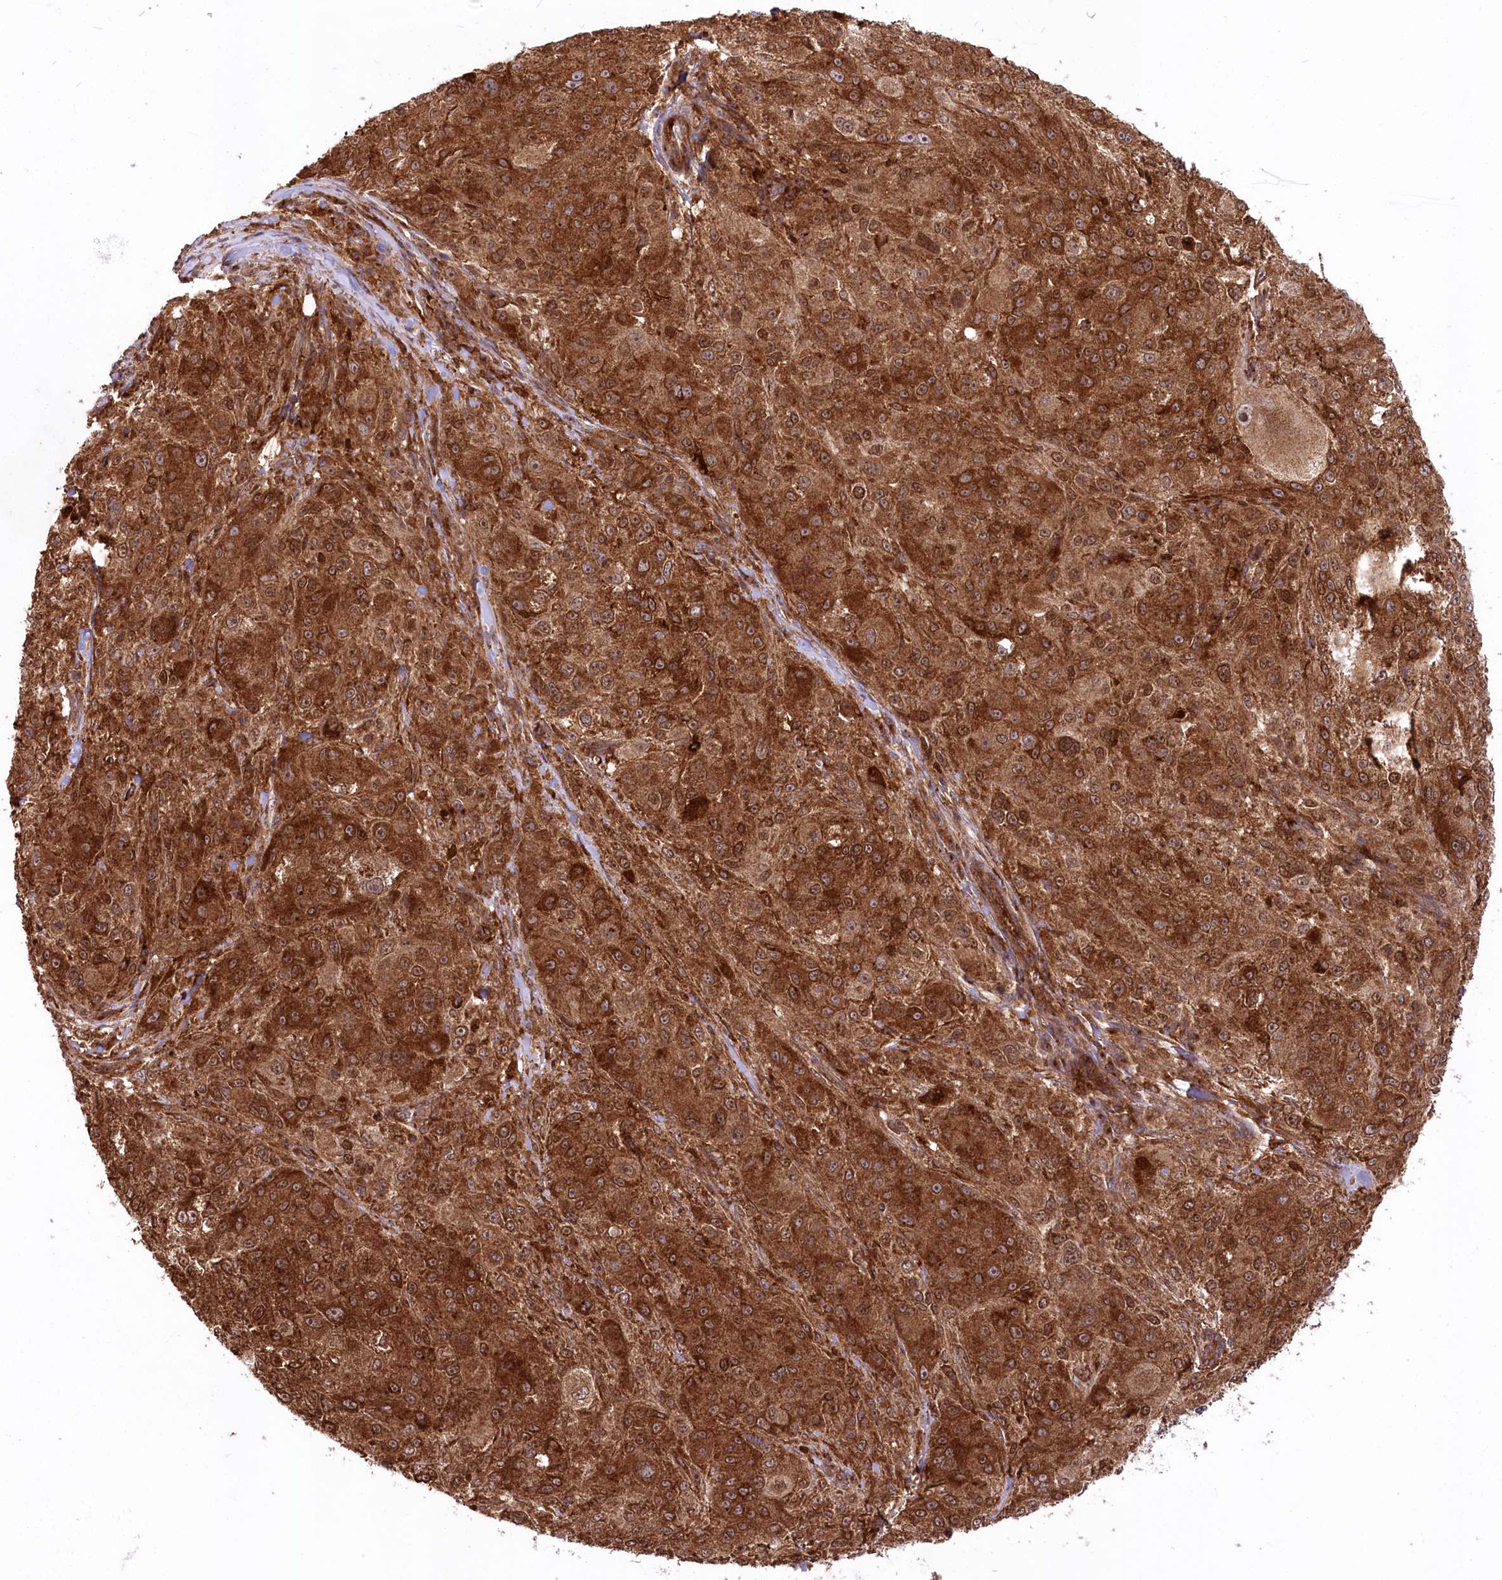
{"staining": {"intensity": "strong", "quantity": ">75%", "location": "cytoplasmic/membranous"}, "tissue": "melanoma", "cell_type": "Tumor cells", "image_type": "cancer", "snomed": [{"axis": "morphology", "description": "Necrosis, NOS"}, {"axis": "morphology", "description": "Malignant melanoma, NOS"}, {"axis": "topography", "description": "Skin"}], "caption": "The histopathology image demonstrates a brown stain indicating the presence of a protein in the cytoplasmic/membranous of tumor cells in melanoma.", "gene": "CCDC91", "patient": {"sex": "female", "age": 87}}